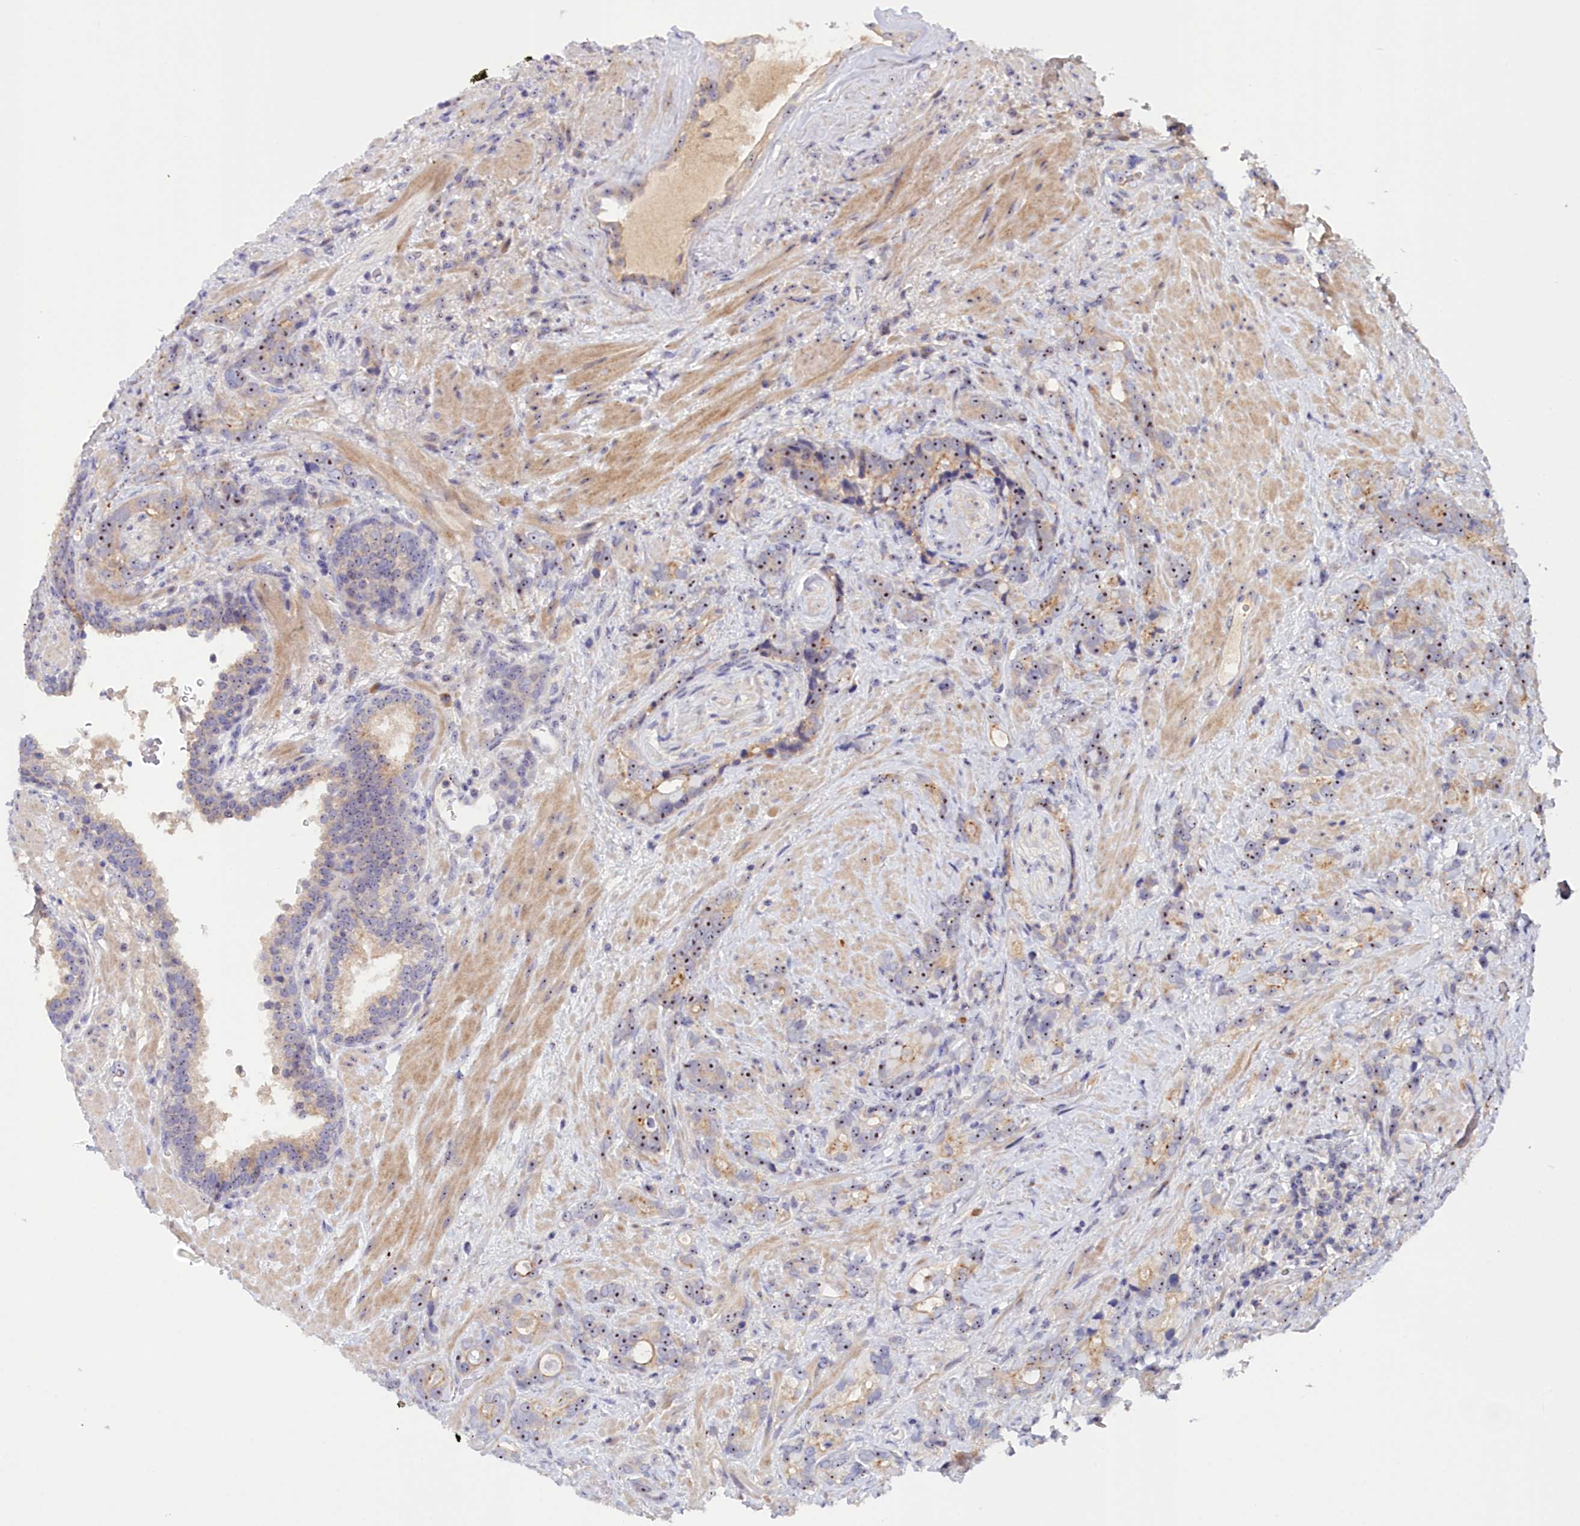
{"staining": {"intensity": "moderate", "quantity": ">75%", "location": "nuclear"}, "tissue": "prostate cancer", "cell_type": "Tumor cells", "image_type": "cancer", "snomed": [{"axis": "morphology", "description": "Adenocarcinoma, High grade"}, {"axis": "topography", "description": "Prostate"}], "caption": "This photomicrograph demonstrates high-grade adenocarcinoma (prostate) stained with IHC to label a protein in brown. The nuclear of tumor cells show moderate positivity for the protein. Nuclei are counter-stained blue.", "gene": "NEURL4", "patient": {"sex": "male", "age": 74}}